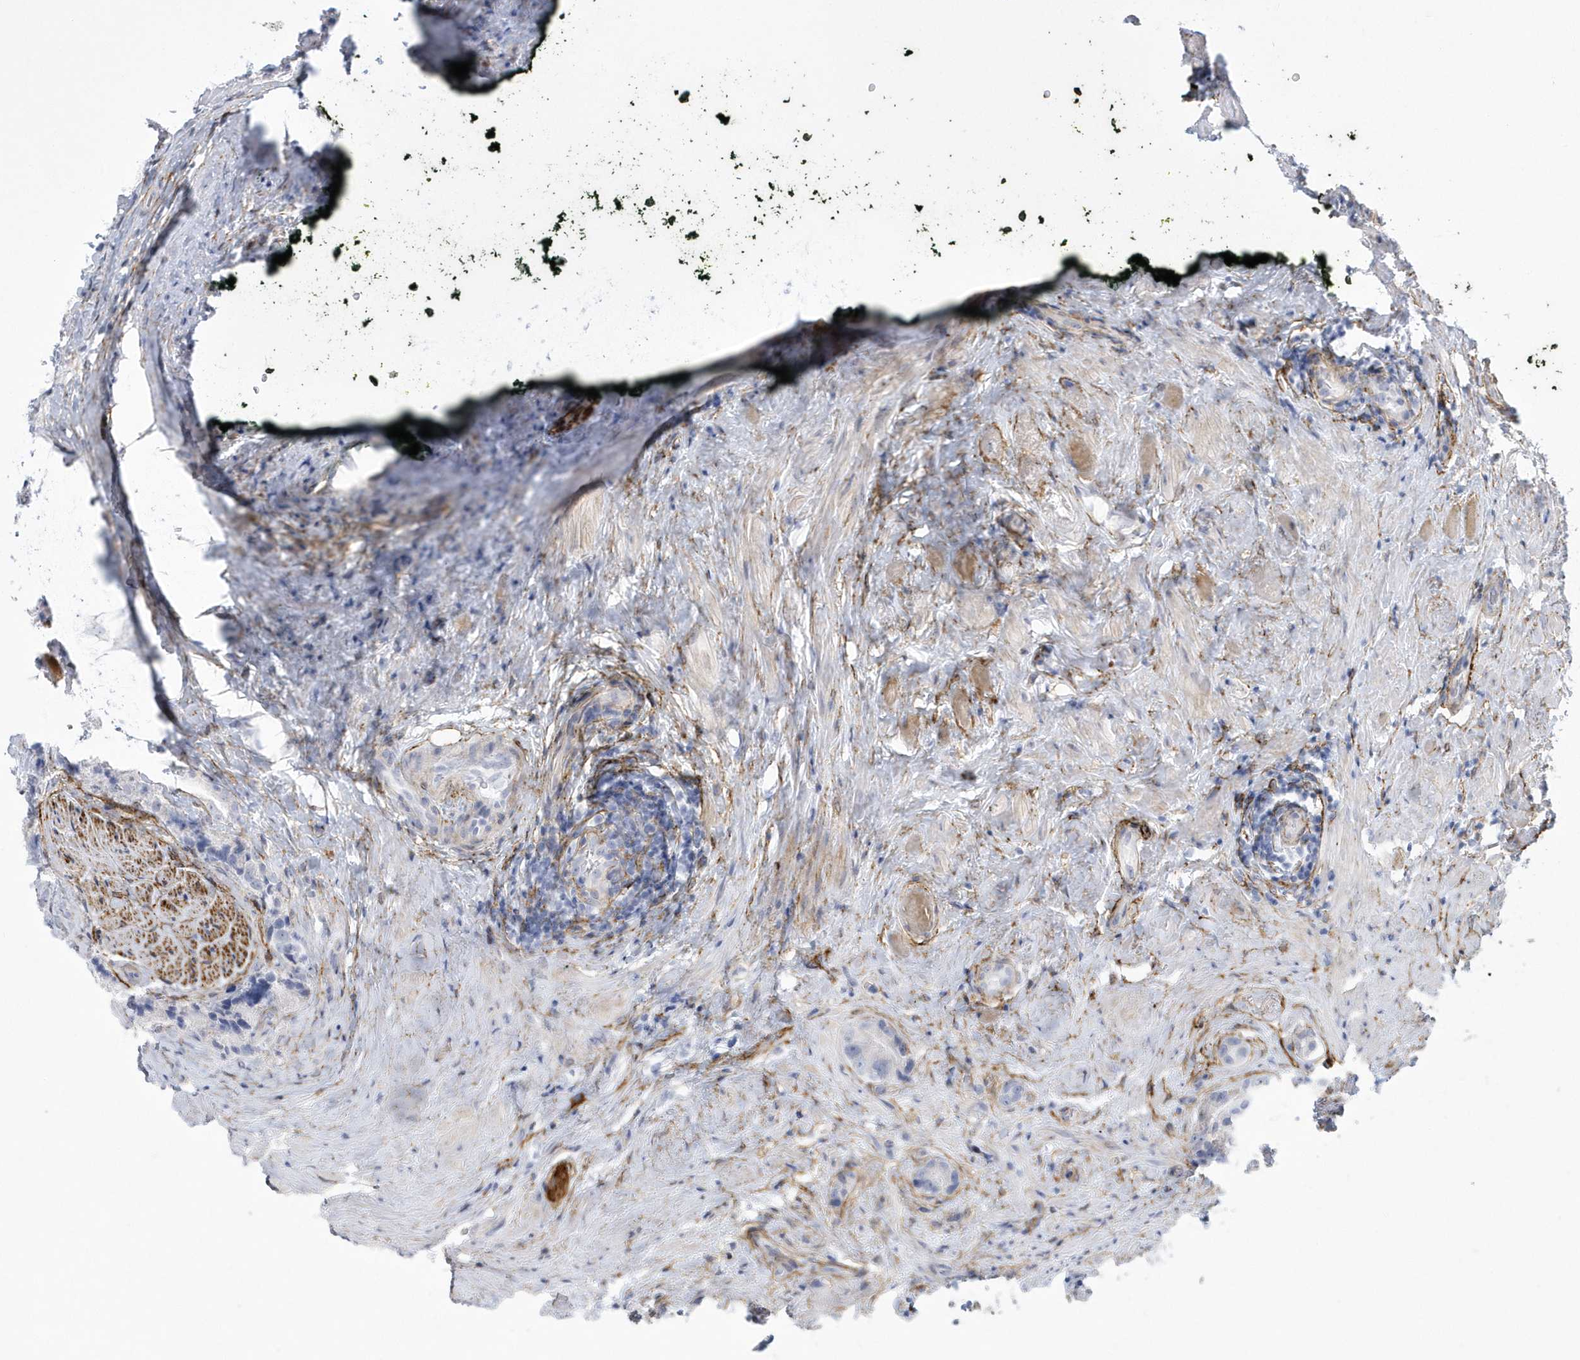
{"staining": {"intensity": "negative", "quantity": "none", "location": "none"}, "tissue": "prostate cancer", "cell_type": "Tumor cells", "image_type": "cancer", "snomed": [{"axis": "morphology", "description": "Adenocarcinoma, Low grade"}, {"axis": "topography", "description": "Prostate"}], "caption": "Protein analysis of prostate cancer displays no significant staining in tumor cells.", "gene": "WDR27", "patient": {"sex": "male", "age": 71}}